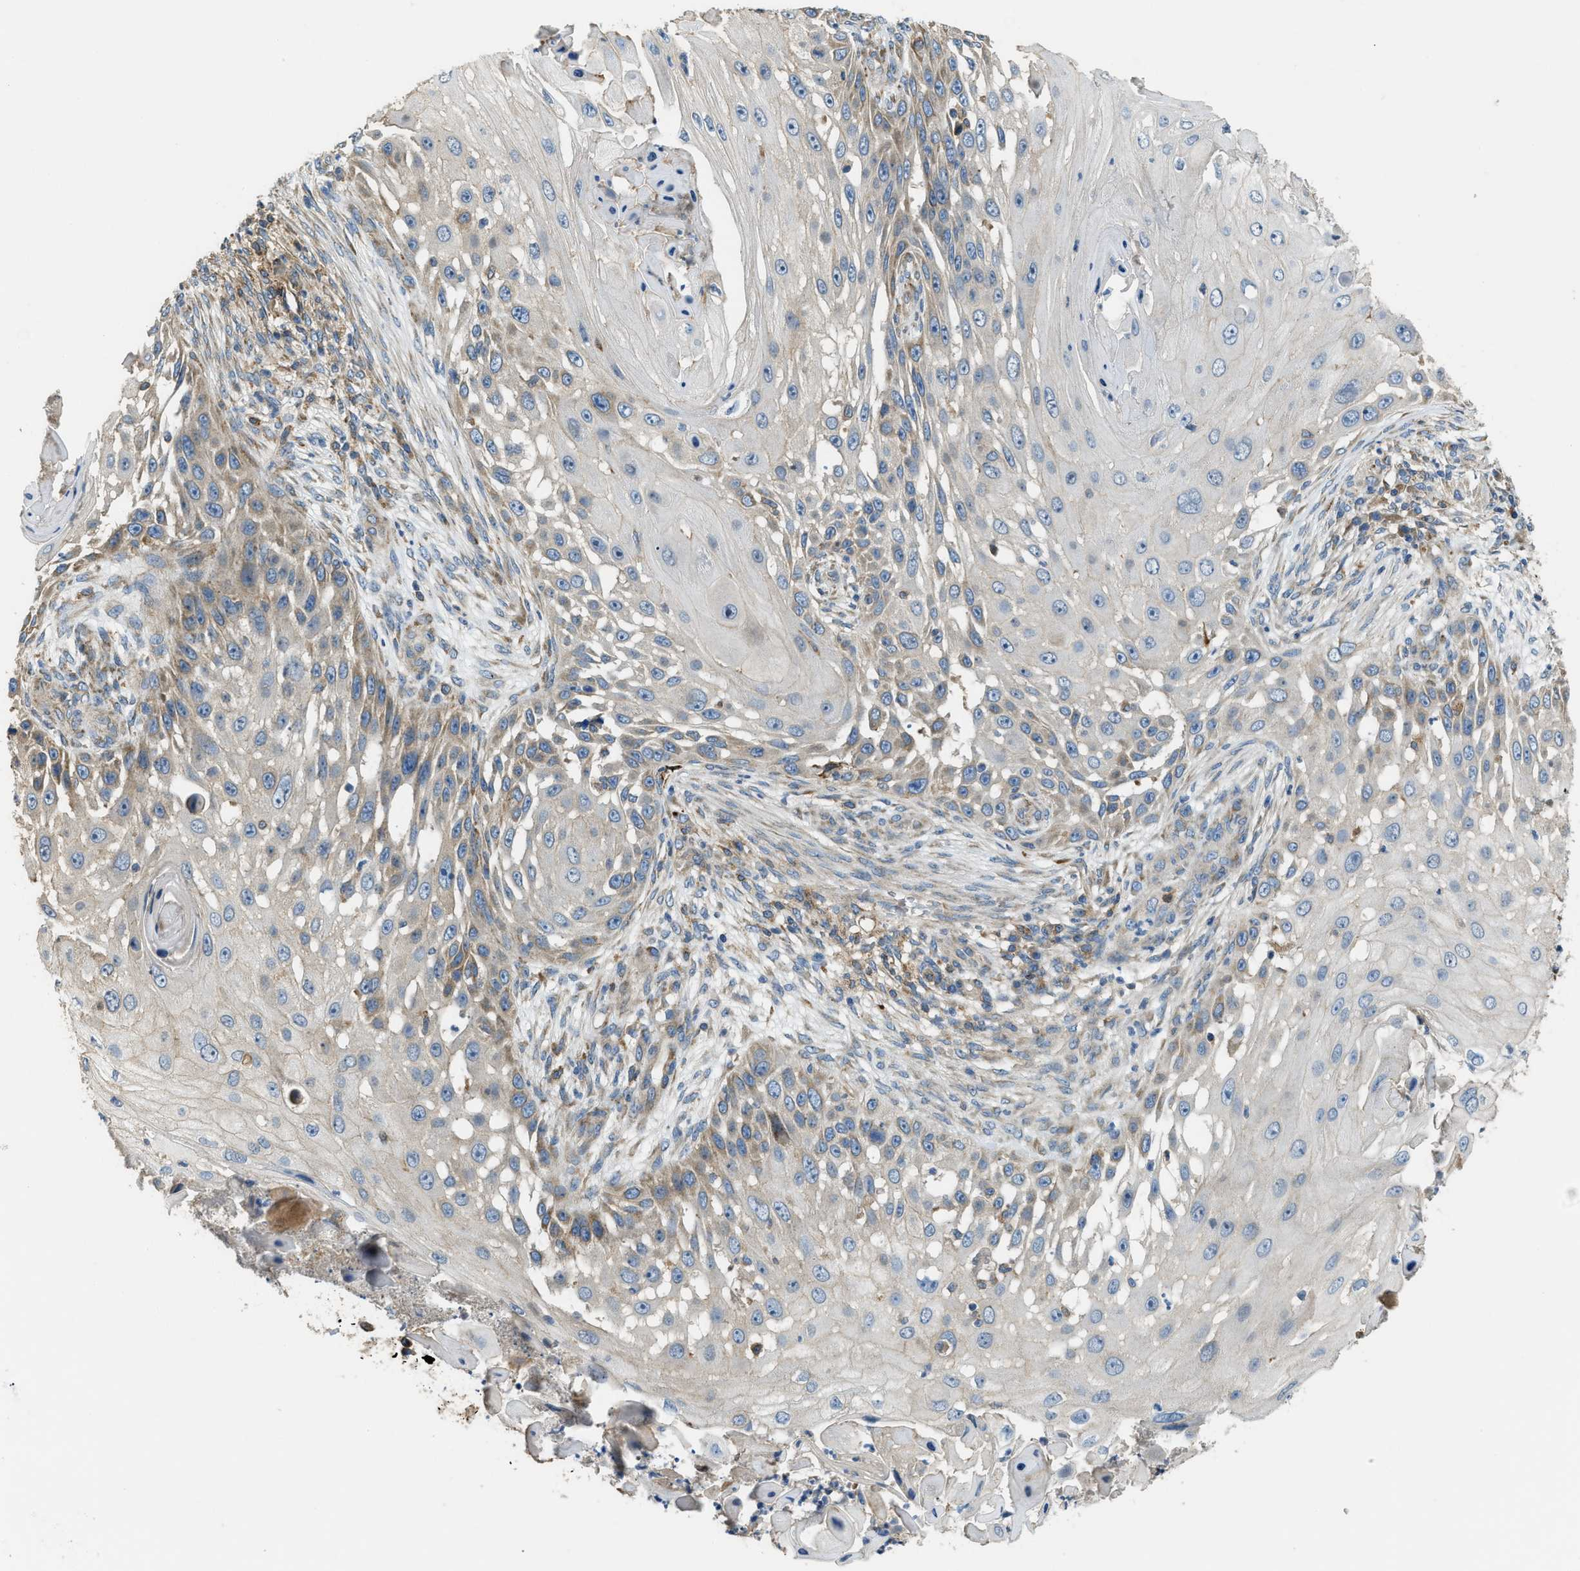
{"staining": {"intensity": "weak", "quantity": "25%-75%", "location": "cytoplasmic/membranous"}, "tissue": "skin cancer", "cell_type": "Tumor cells", "image_type": "cancer", "snomed": [{"axis": "morphology", "description": "Squamous cell carcinoma, NOS"}, {"axis": "topography", "description": "Skin"}], "caption": "An immunohistochemistry (IHC) photomicrograph of neoplastic tissue is shown. Protein staining in brown shows weak cytoplasmic/membranous positivity in skin cancer within tumor cells. The protein of interest is shown in brown color, while the nuclei are stained blue.", "gene": "TMEM68", "patient": {"sex": "female", "age": 44}}